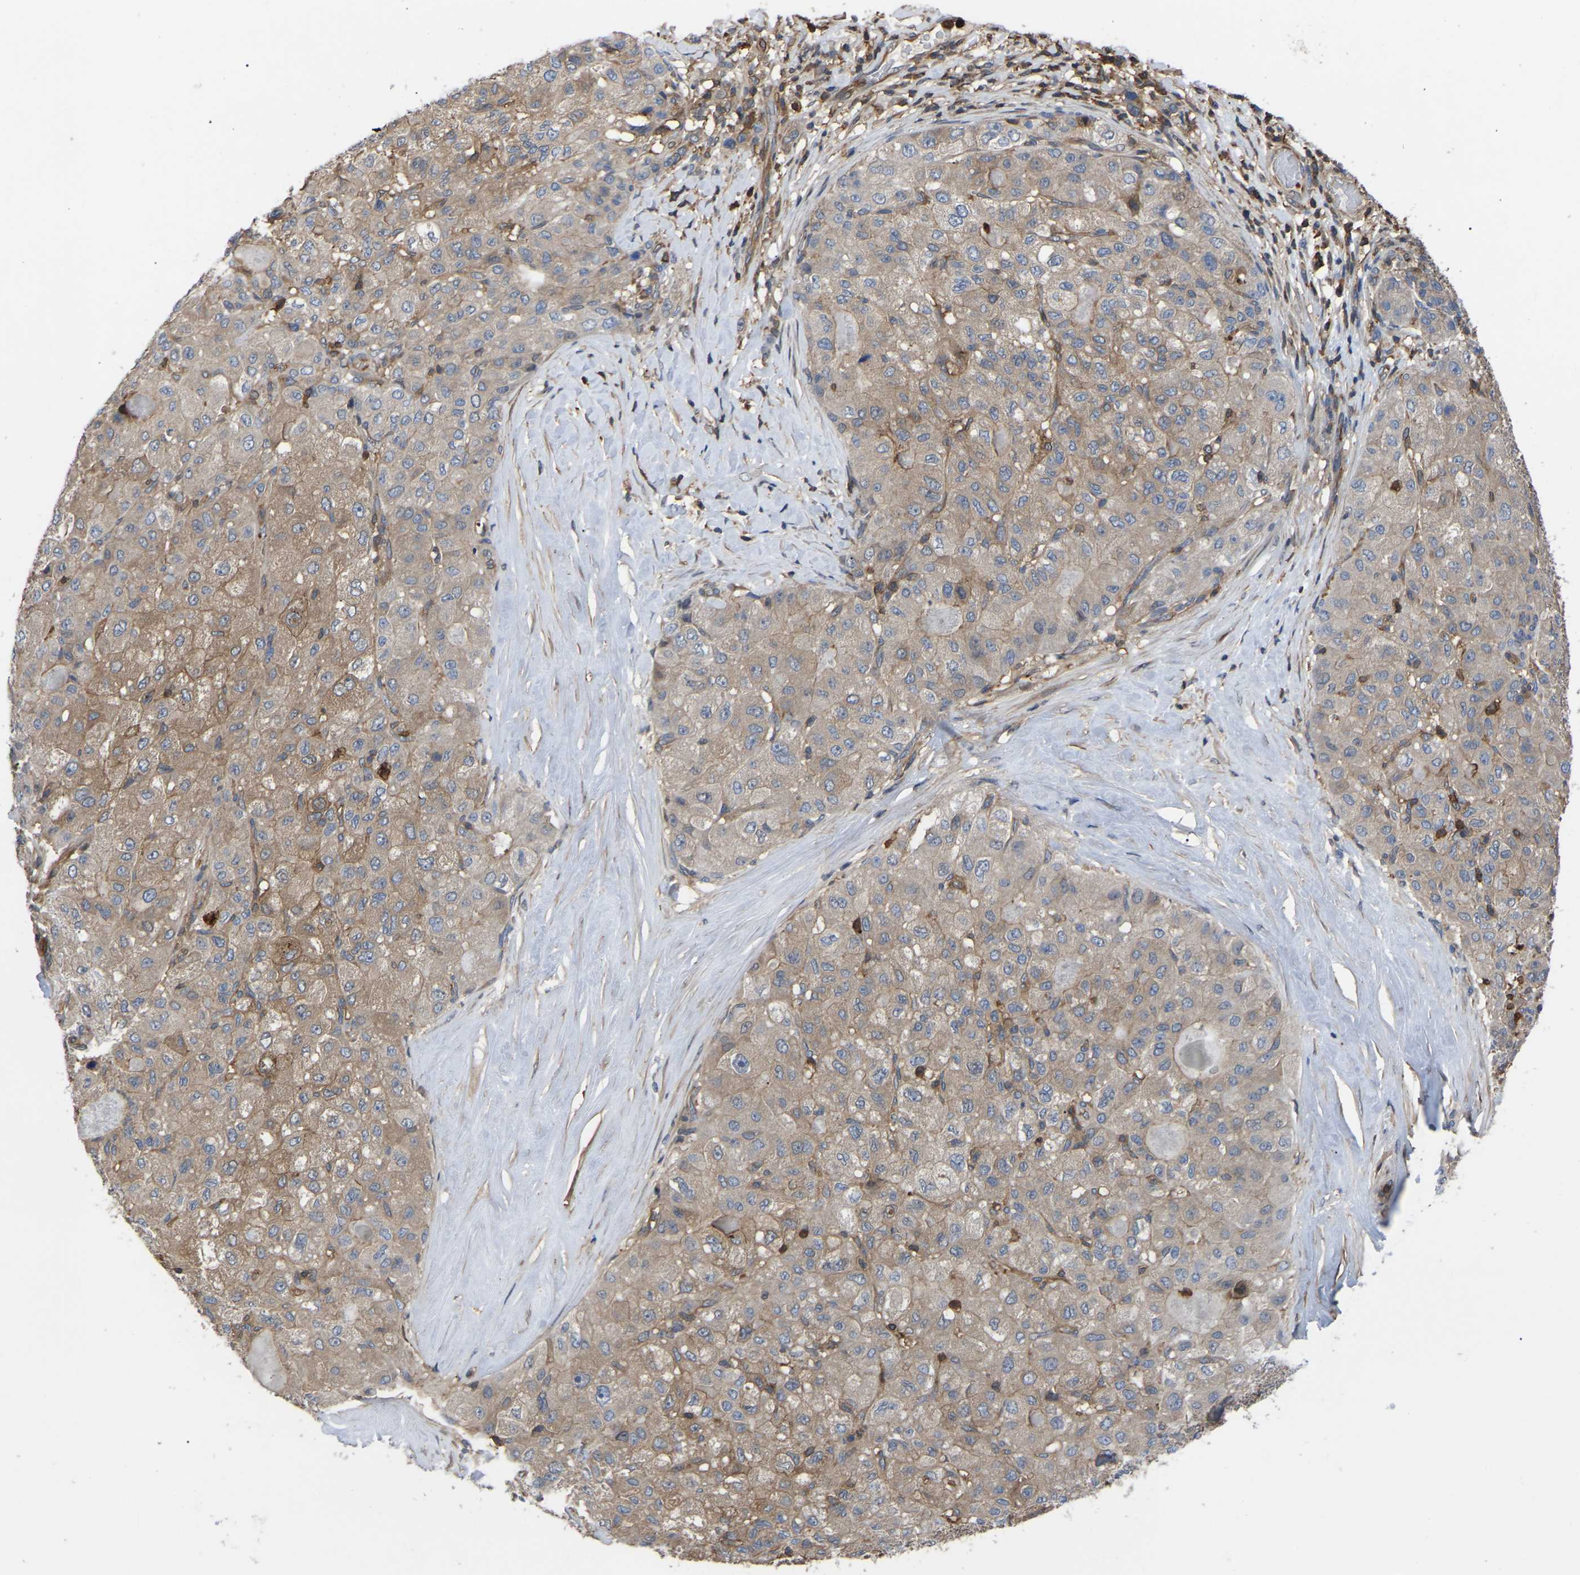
{"staining": {"intensity": "moderate", "quantity": ">75%", "location": "cytoplasmic/membranous"}, "tissue": "liver cancer", "cell_type": "Tumor cells", "image_type": "cancer", "snomed": [{"axis": "morphology", "description": "Carcinoma, Hepatocellular, NOS"}, {"axis": "topography", "description": "Liver"}], "caption": "Moderate cytoplasmic/membranous positivity is appreciated in about >75% of tumor cells in liver cancer (hepatocellular carcinoma). (DAB (3,3'-diaminobenzidine) IHC with brightfield microscopy, high magnification).", "gene": "CIT", "patient": {"sex": "male", "age": 80}}